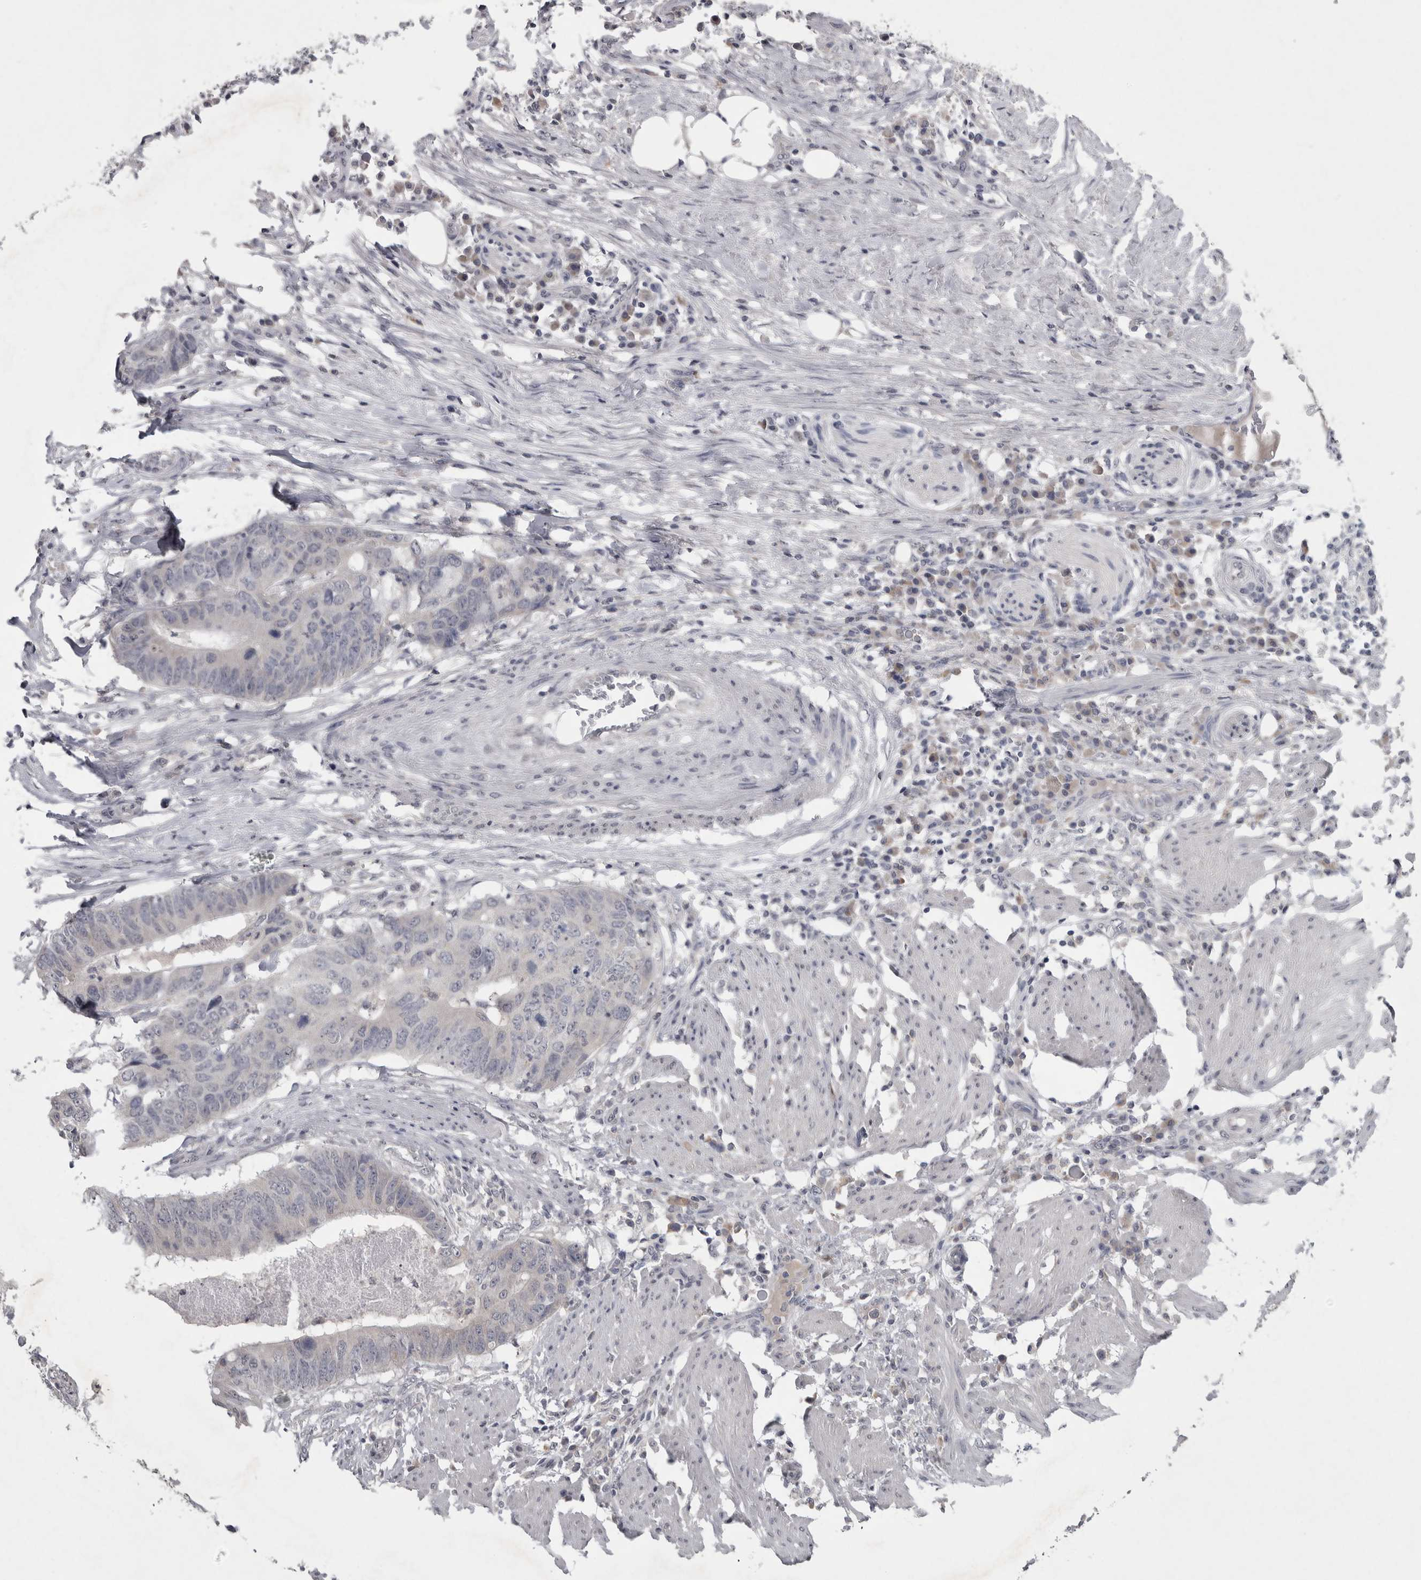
{"staining": {"intensity": "negative", "quantity": "none", "location": "none"}, "tissue": "colorectal cancer", "cell_type": "Tumor cells", "image_type": "cancer", "snomed": [{"axis": "morphology", "description": "Adenocarcinoma, NOS"}, {"axis": "topography", "description": "Colon"}], "caption": "Micrograph shows no significant protein expression in tumor cells of colorectal cancer.", "gene": "WNT7A", "patient": {"sex": "male", "age": 56}}